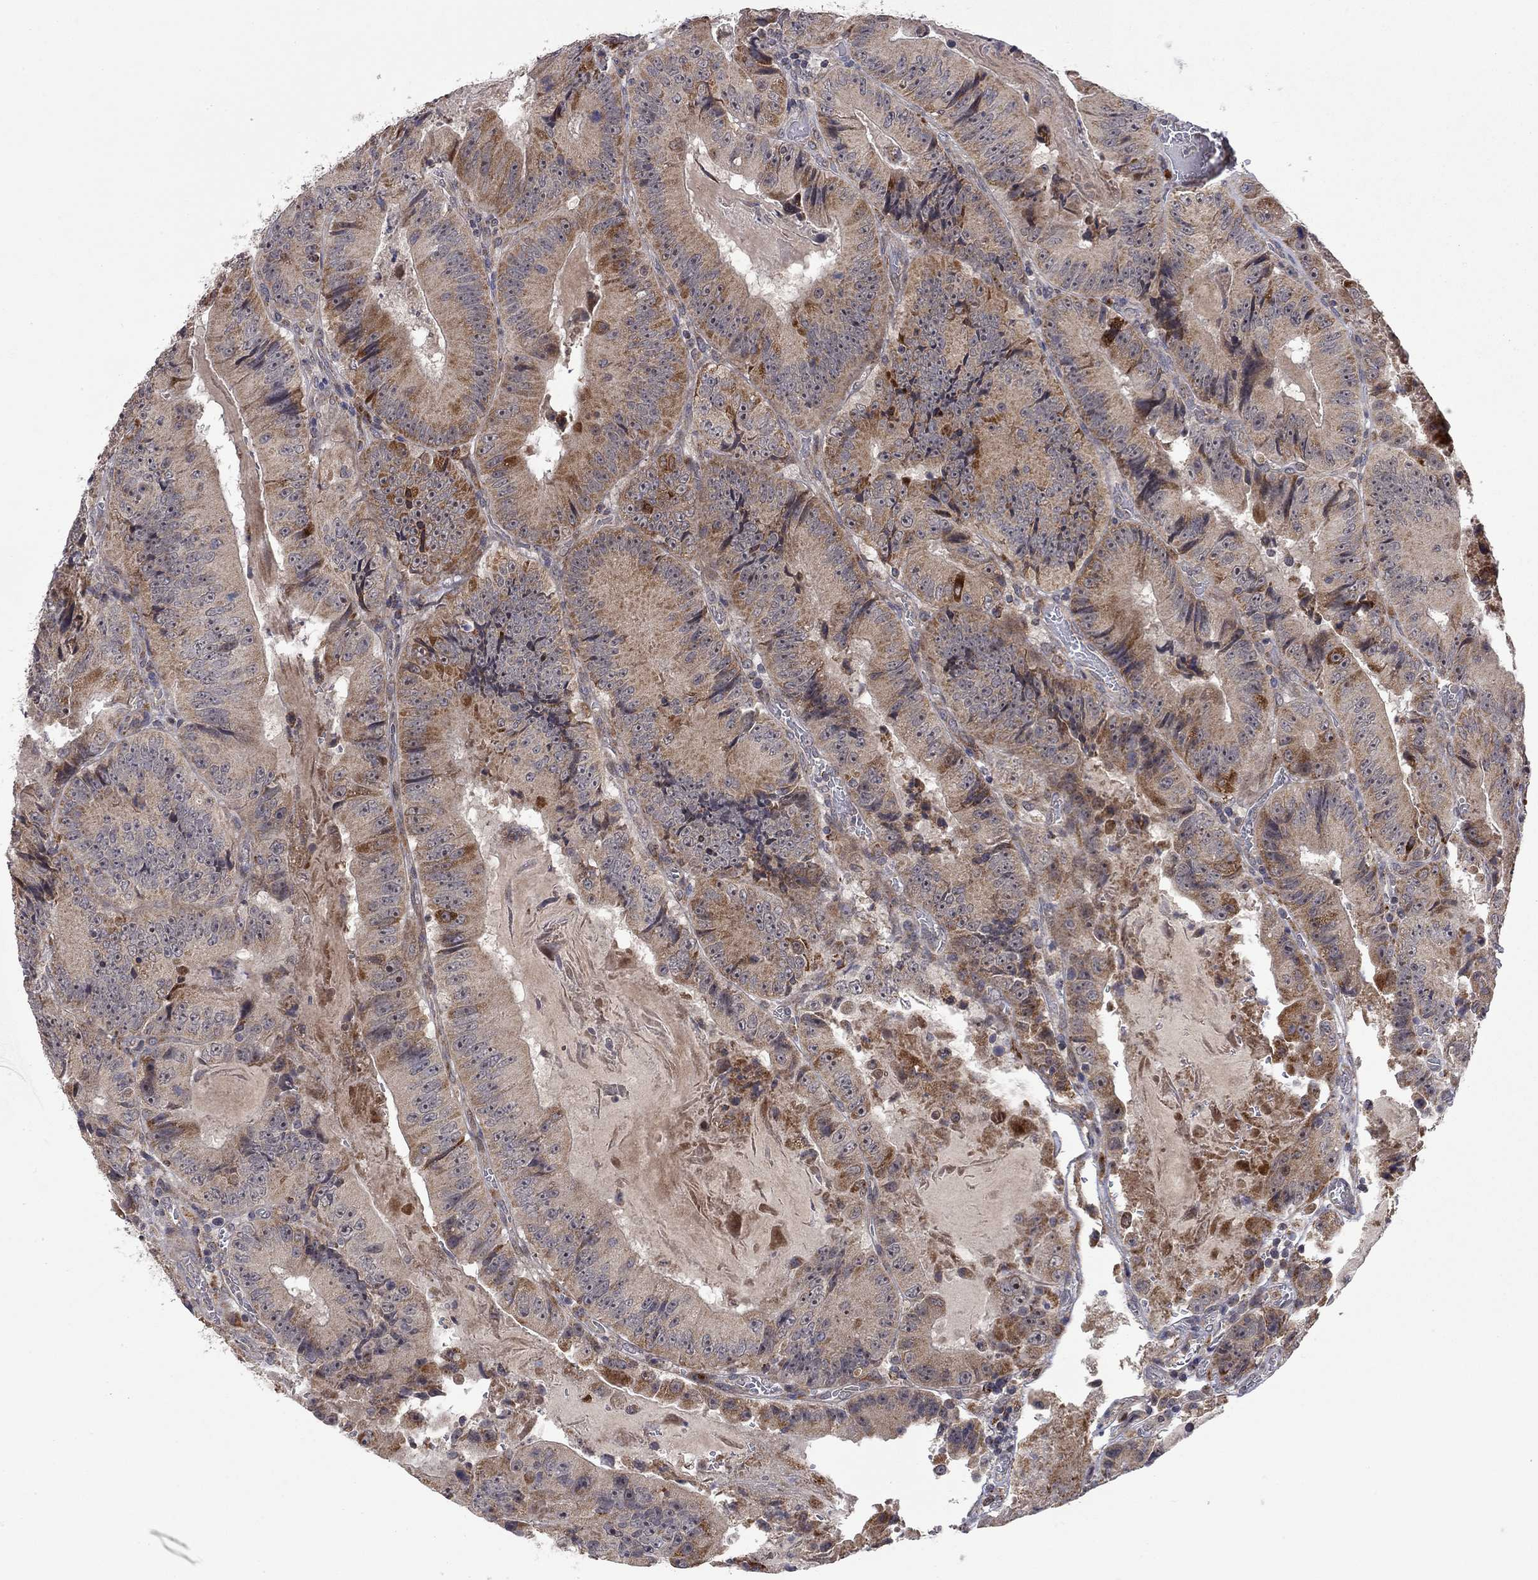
{"staining": {"intensity": "strong", "quantity": "<25%", "location": "cytoplasmic/membranous"}, "tissue": "colorectal cancer", "cell_type": "Tumor cells", "image_type": "cancer", "snomed": [{"axis": "morphology", "description": "Adenocarcinoma, NOS"}, {"axis": "topography", "description": "Colon"}], "caption": "A high-resolution image shows immunohistochemistry (IHC) staining of adenocarcinoma (colorectal), which shows strong cytoplasmic/membranous positivity in about <25% of tumor cells. Immunohistochemistry (ihc) stains the protein of interest in brown and the nuclei are stained blue.", "gene": "IDS", "patient": {"sex": "female", "age": 86}}